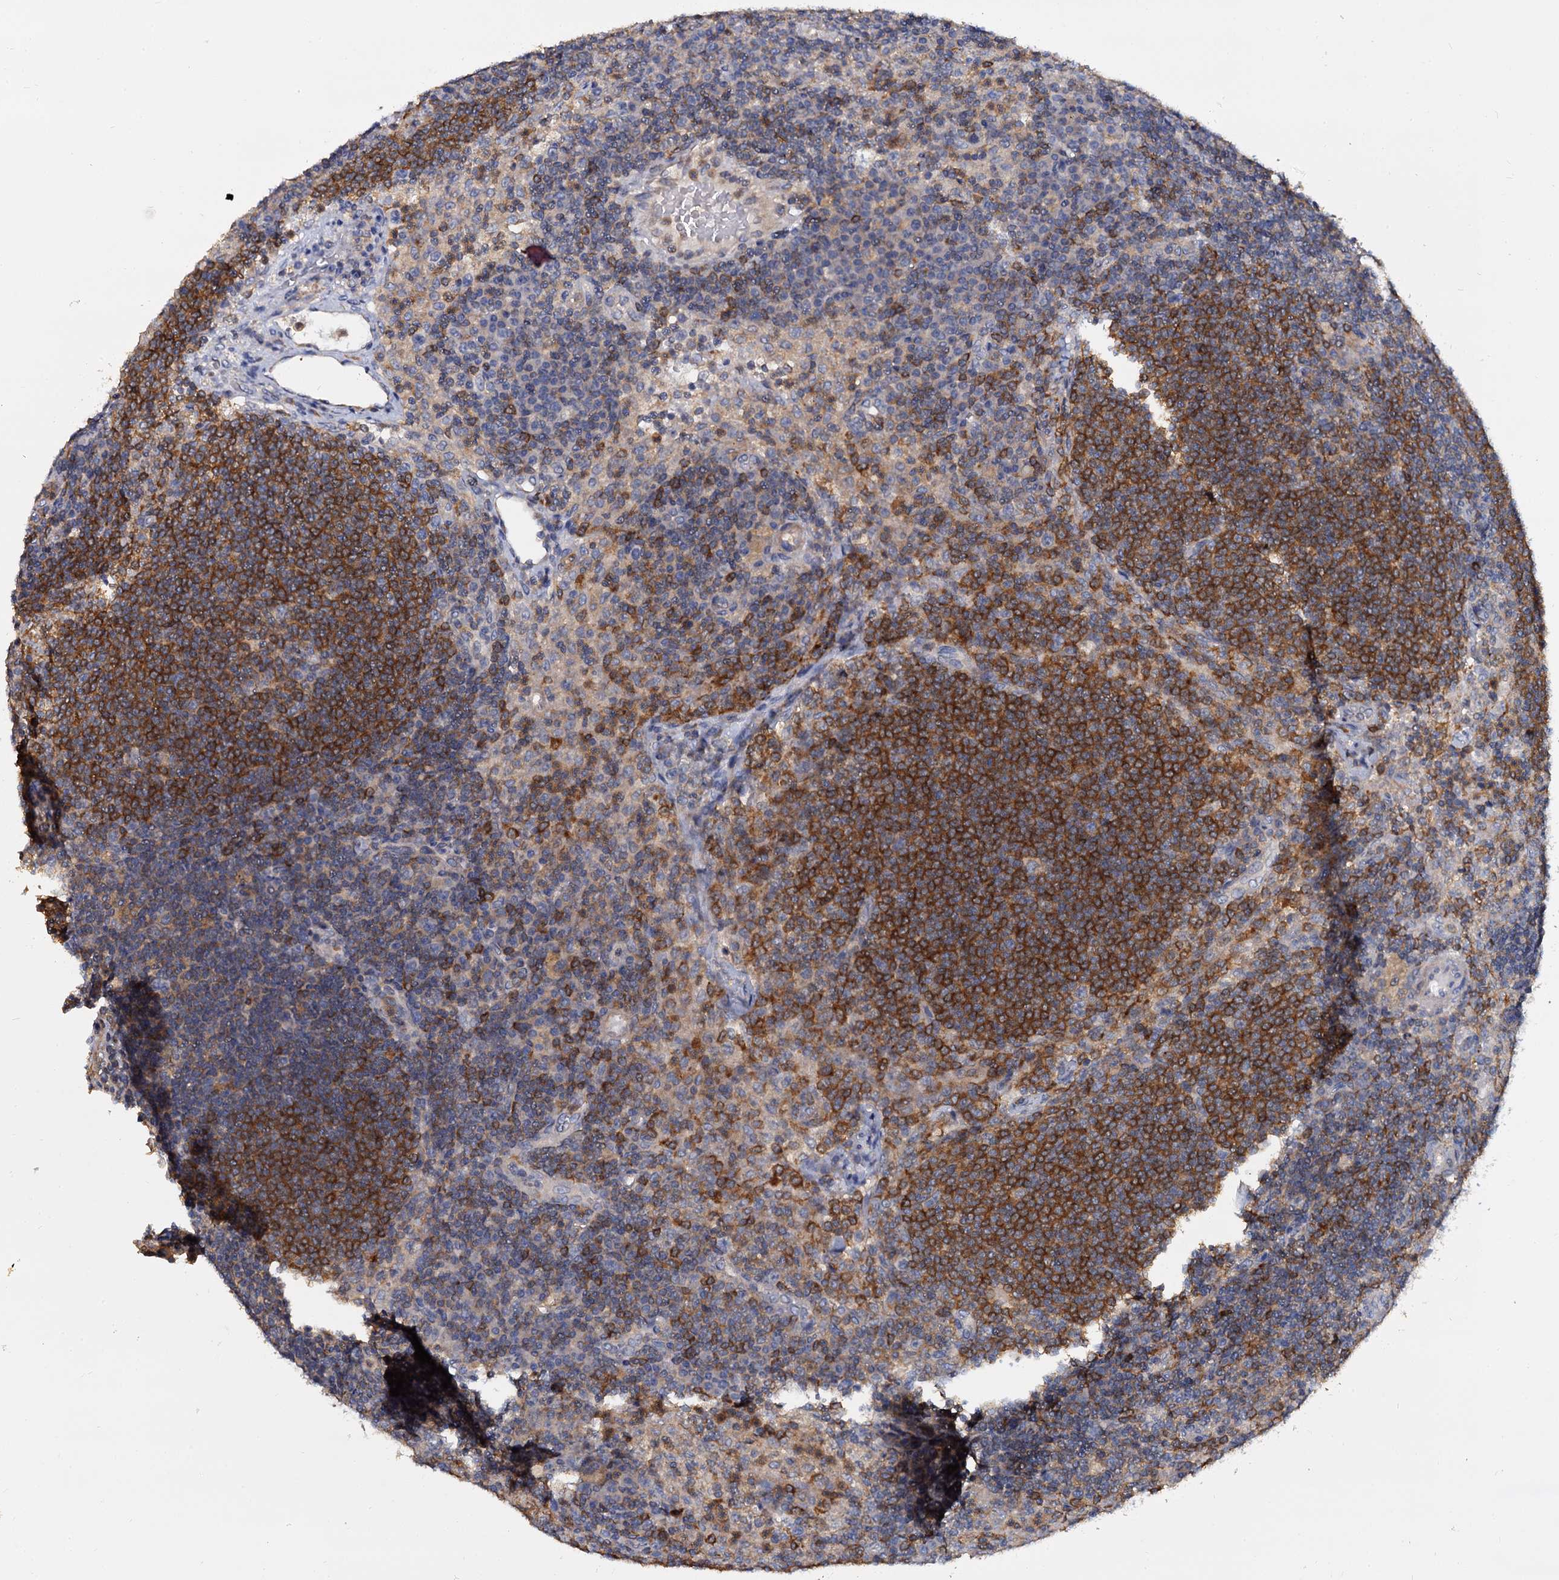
{"staining": {"intensity": "strong", "quantity": "25%-75%", "location": "cytoplasmic/membranous"}, "tissue": "lymph node", "cell_type": "Germinal center cells", "image_type": "normal", "snomed": [{"axis": "morphology", "description": "Normal tissue, NOS"}, {"axis": "topography", "description": "Lymph node"}], "caption": "An immunohistochemistry (IHC) histopathology image of benign tissue is shown. Protein staining in brown shows strong cytoplasmic/membranous positivity in lymph node within germinal center cells. The staining was performed using DAB to visualize the protein expression in brown, while the nuclei were stained in blue with hematoxylin (Magnification: 20x).", "gene": "ANKRD13A", "patient": {"sex": "female", "age": 70}}